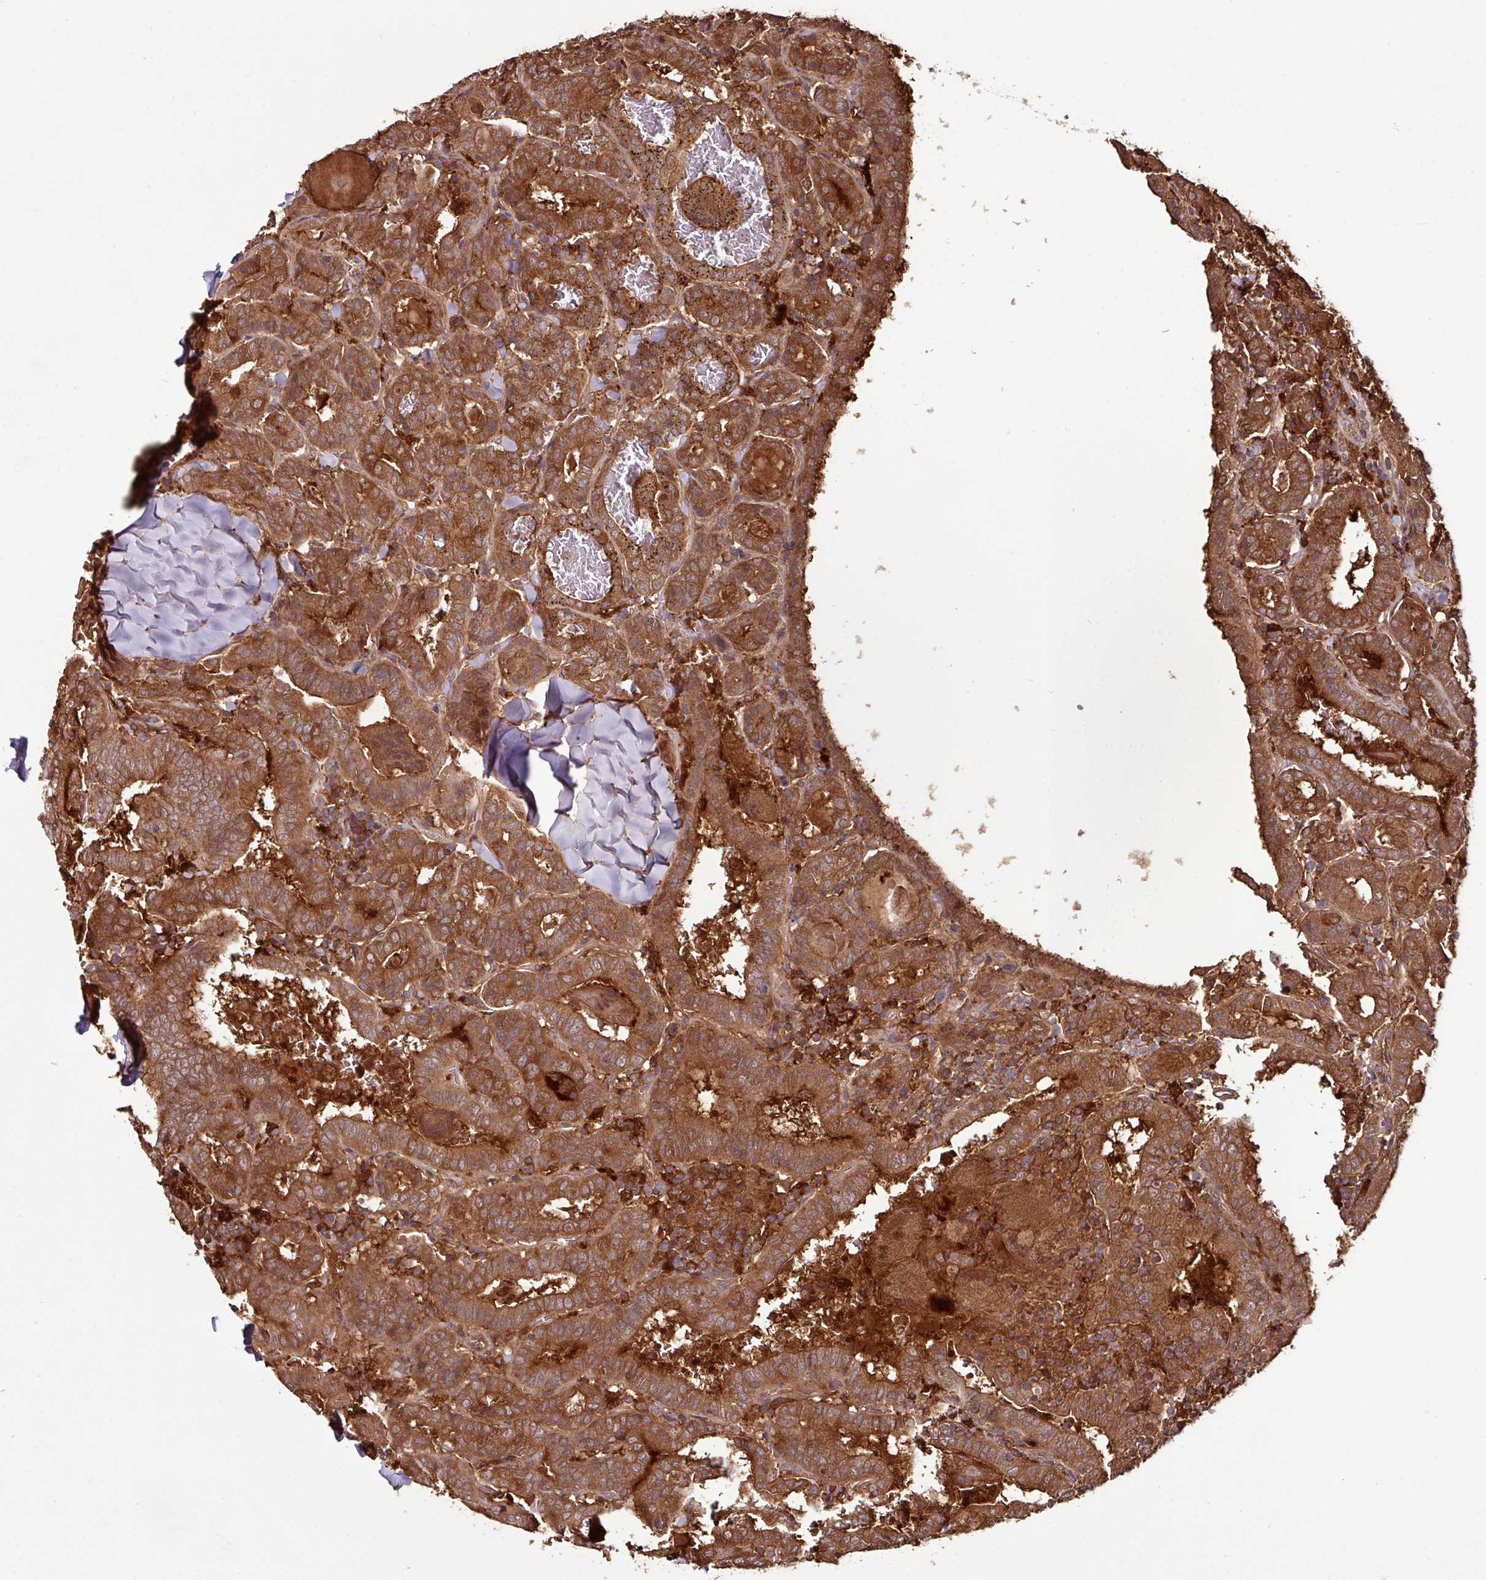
{"staining": {"intensity": "strong", "quantity": ">75%", "location": "cytoplasmic/membranous"}, "tissue": "thyroid cancer", "cell_type": "Tumor cells", "image_type": "cancer", "snomed": [{"axis": "morphology", "description": "Papillary adenocarcinoma, NOS"}, {"axis": "topography", "description": "Thyroid gland"}], "caption": "Immunohistochemistry (IHC) image of human thyroid papillary adenocarcinoma stained for a protein (brown), which demonstrates high levels of strong cytoplasmic/membranous expression in about >75% of tumor cells.", "gene": "GNPDA1", "patient": {"sex": "female", "age": 72}}